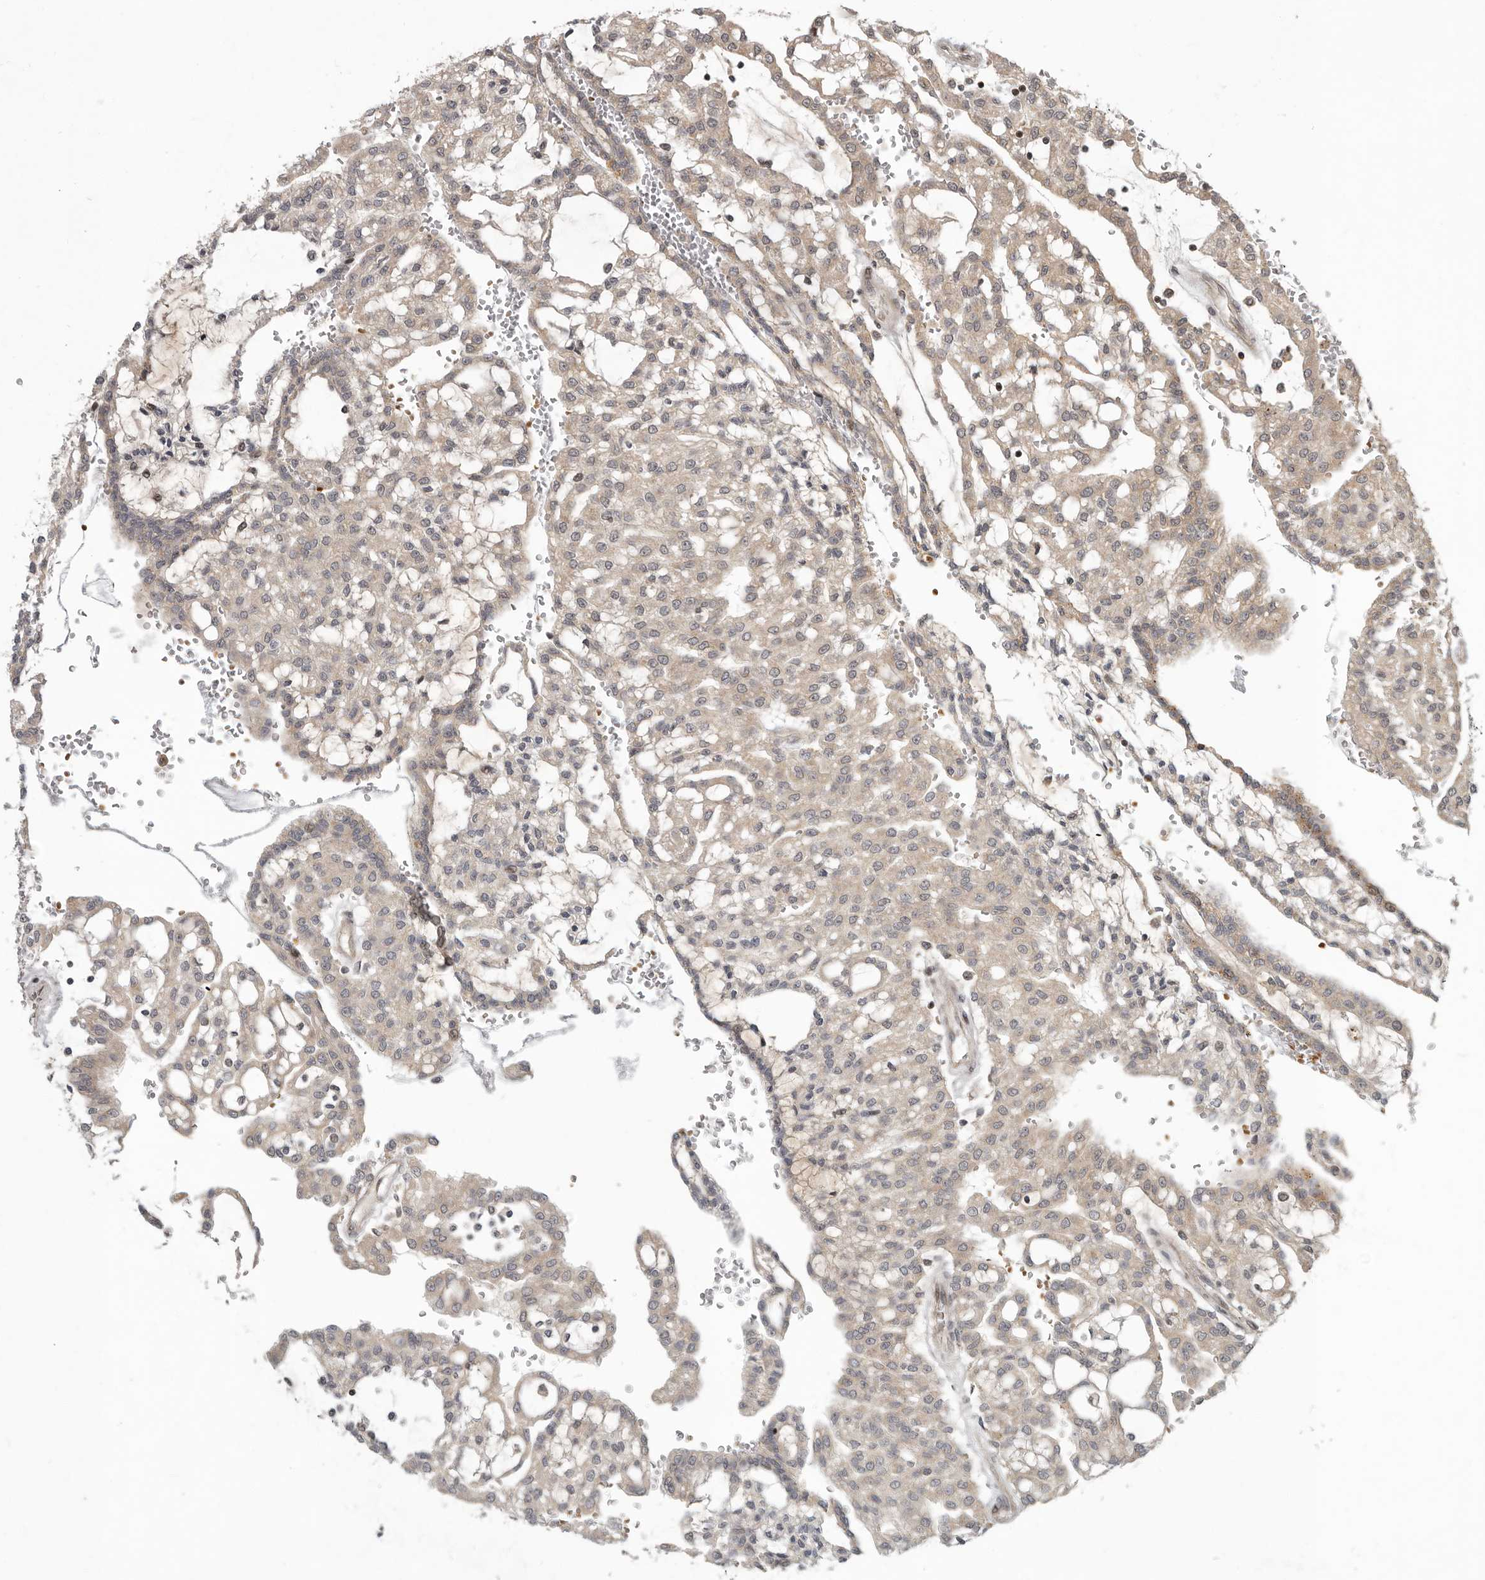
{"staining": {"intensity": "weak", "quantity": ">75%", "location": "cytoplasmic/membranous,nuclear"}, "tissue": "renal cancer", "cell_type": "Tumor cells", "image_type": "cancer", "snomed": [{"axis": "morphology", "description": "Adenocarcinoma, NOS"}, {"axis": "topography", "description": "Kidney"}], "caption": "Approximately >75% of tumor cells in human renal adenocarcinoma display weak cytoplasmic/membranous and nuclear protein staining as visualized by brown immunohistochemical staining.", "gene": "RABIF", "patient": {"sex": "male", "age": 63}}